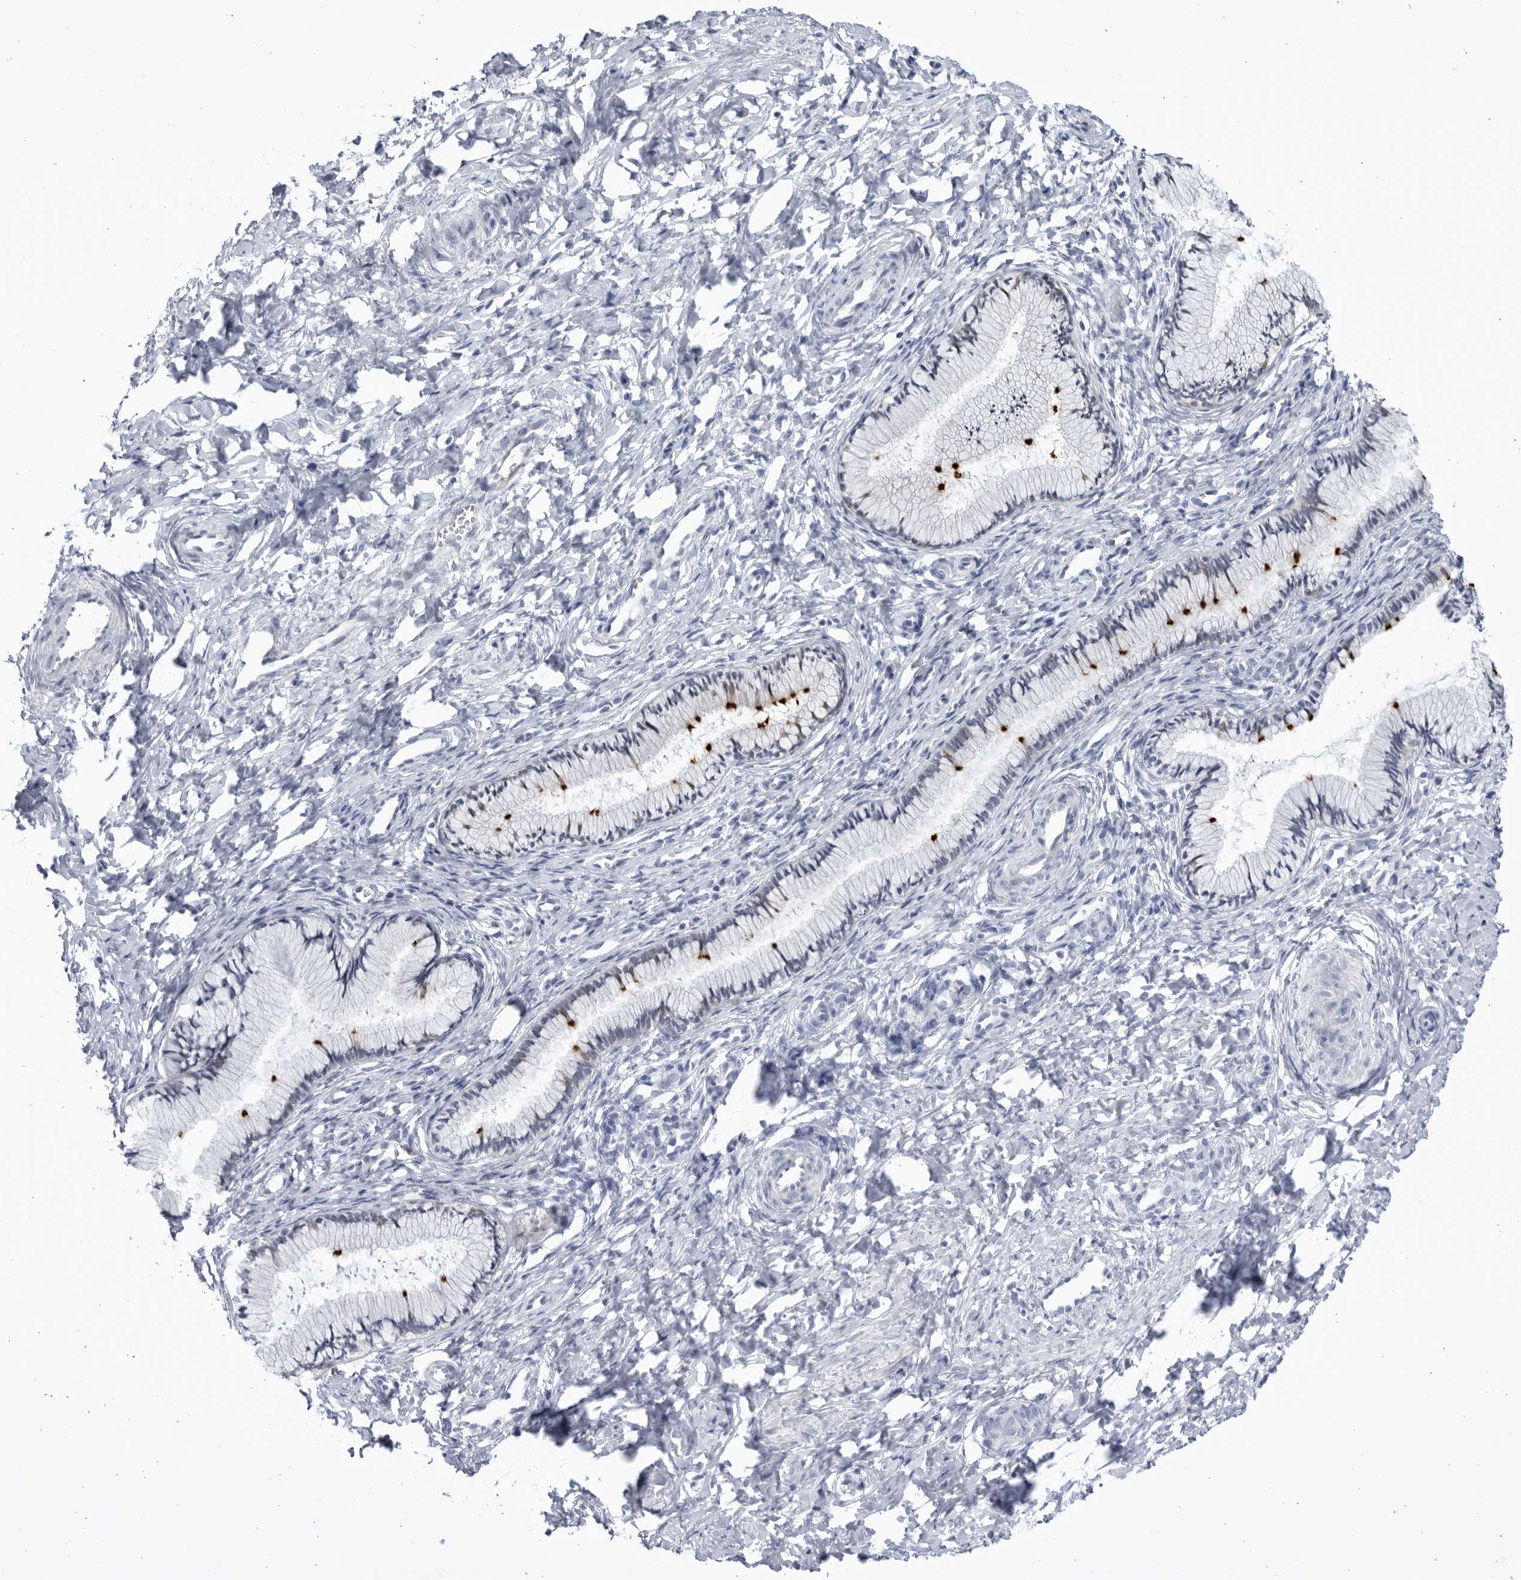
{"staining": {"intensity": "strong", "quantity": "<25%", "location": "cytoplasmic/membranous"}, "tissue": "cervix", "cell_type": "Glandular cells", "image_type": "normal", "snomed": [{"axis": "morphology", "description": "Normal tissue, NOS"}, {"axis": "topography", "description": "Cervix"}], "caption": "Glandular cells show medium levels of strong cytoplasmic/membranous staining in approximately <25% of cells in benign cervix. The staining is performed using DAB (3,3'-diaminobenzidine) brown chromogen to label protein expression. The nuclei are counter-stained blue using hematoxylin.", "gene": "CCDC181", "patient": {"sex": "female", "age": 27}}